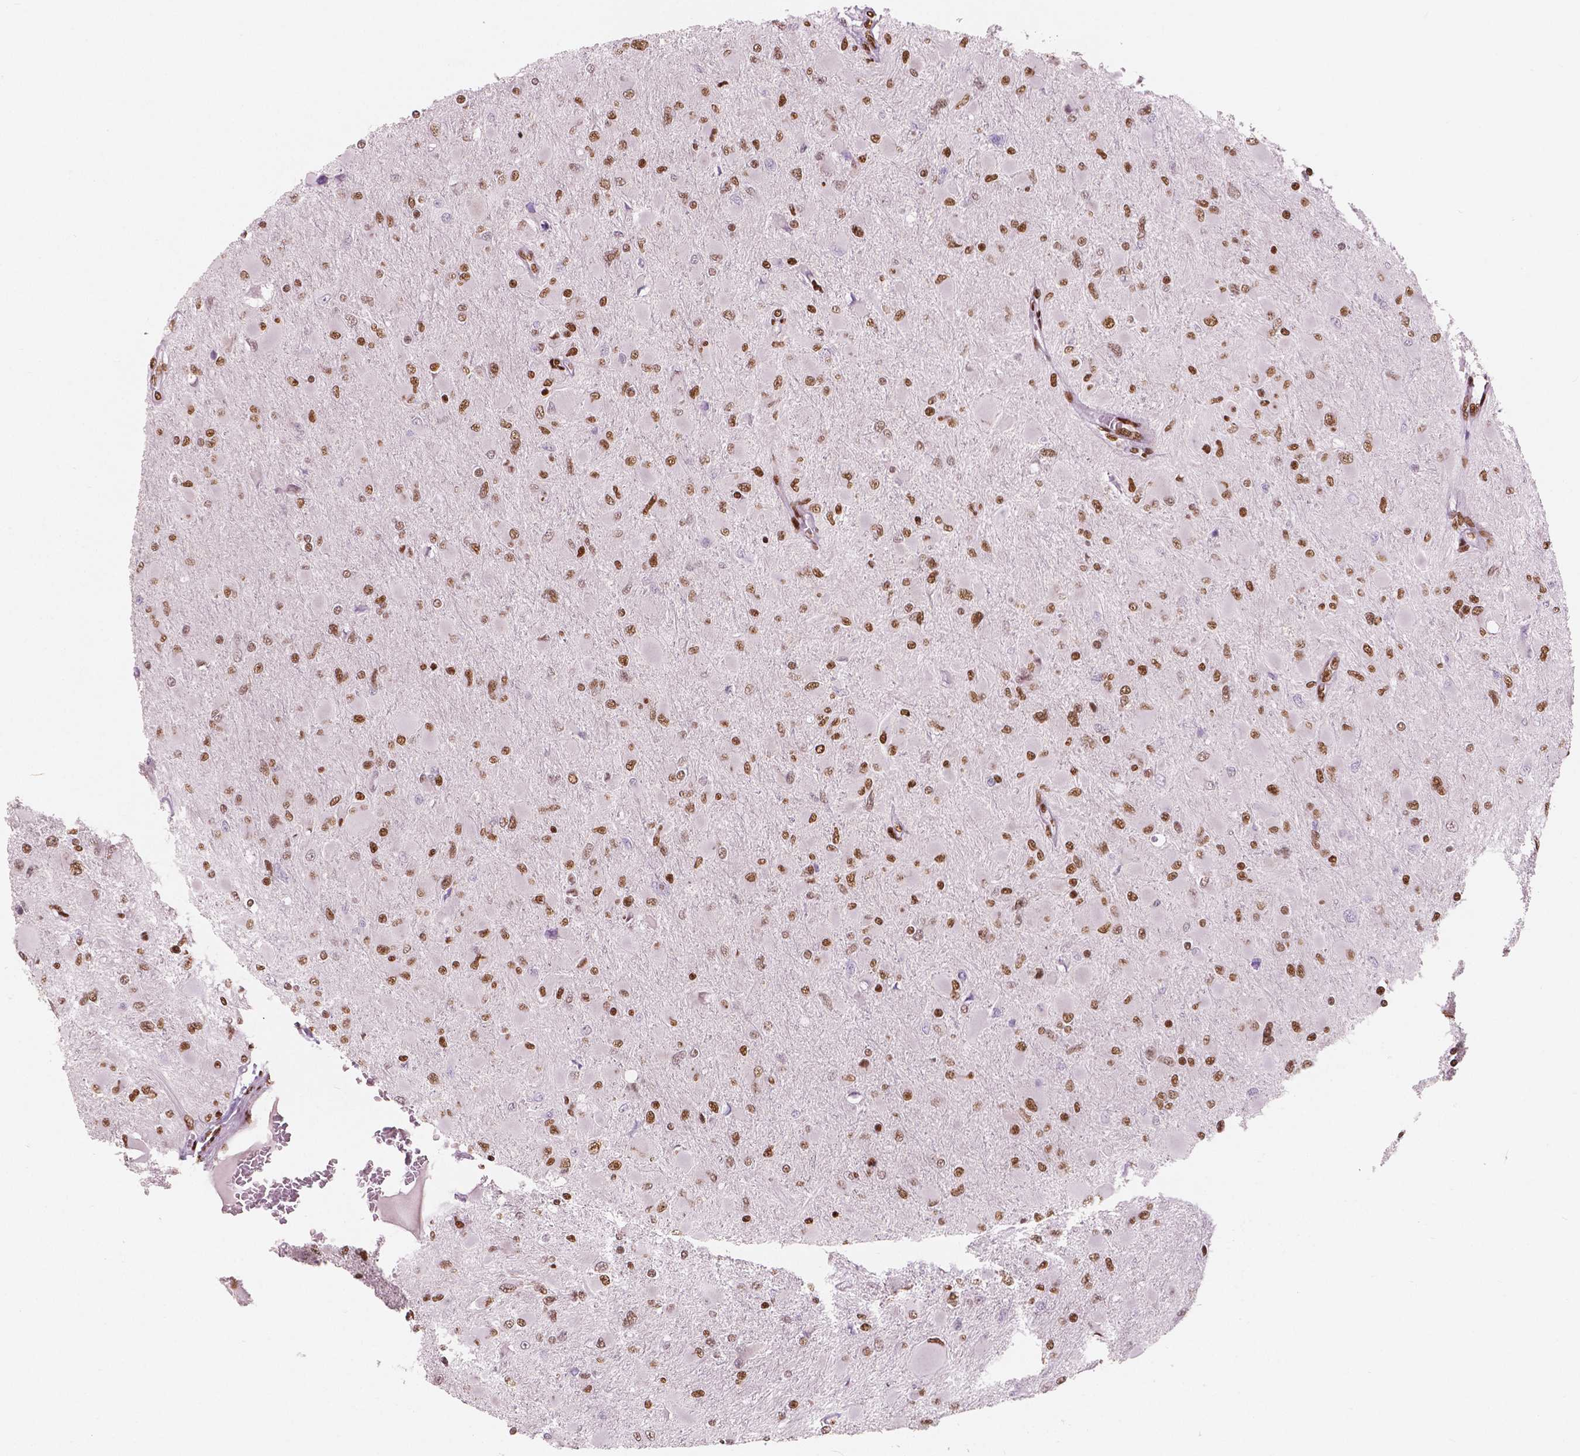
{"staining": {"intensity": "moderate", "quantity": ">75%", "location": "nuclear"}, "tissue": "glioma", "cell_type": "Tumor cells", "image_type": "cancer", "snomed": [{"axis": "morphology", "description": "Glioma, malignant, High grade"}, {"axis": "topography", "description": "Cerebral cortex"}], "caption": "Protein staining of malignant high-grade glioma tissue shows moderate nuclear positivity in approximately >75% of tumor cells.", "gene": "BRD4", "patient": {"sex": "female", "age": 36}}